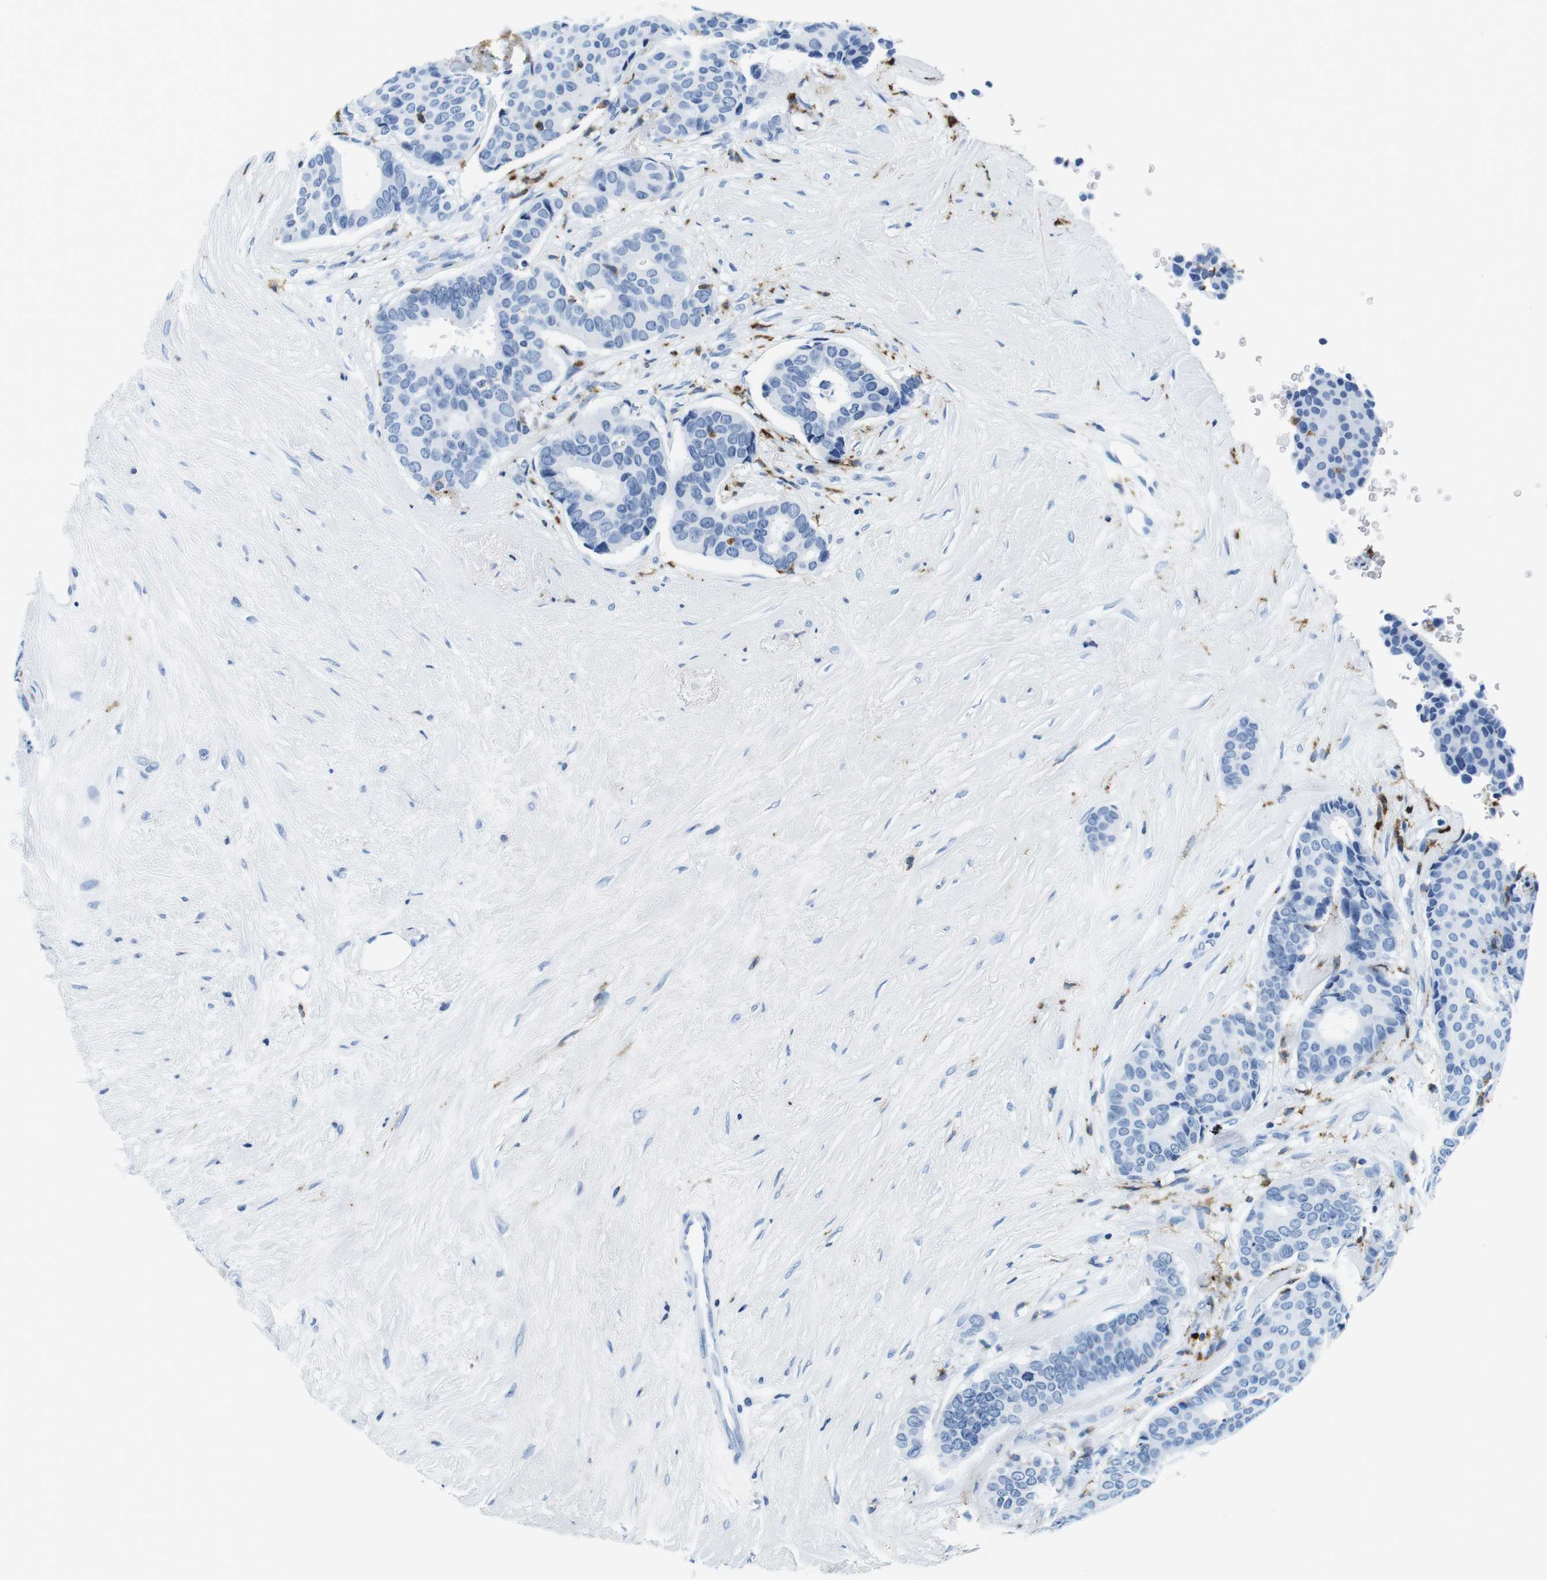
{"staining": {"intensity": "negative", "quantity": "none", "location": "none"}, "tissue": "breast cancer", "cell_type": "Tumor cells", "image_type": "cancer", "snomed": [{"axis": "morphology", "description": "Duct carcinoma"}, {"axis": "topography", "description": "Breast"}], "caption": "An immunohistochemistry micrograph of breast infiltrating ductal carcinoma is shown. There is no staining in tumor cells of breast infiltrating ductal carcinoma.", "gene": "HLA-DRB1", "patient": {"sex": "female", "age": 75}}